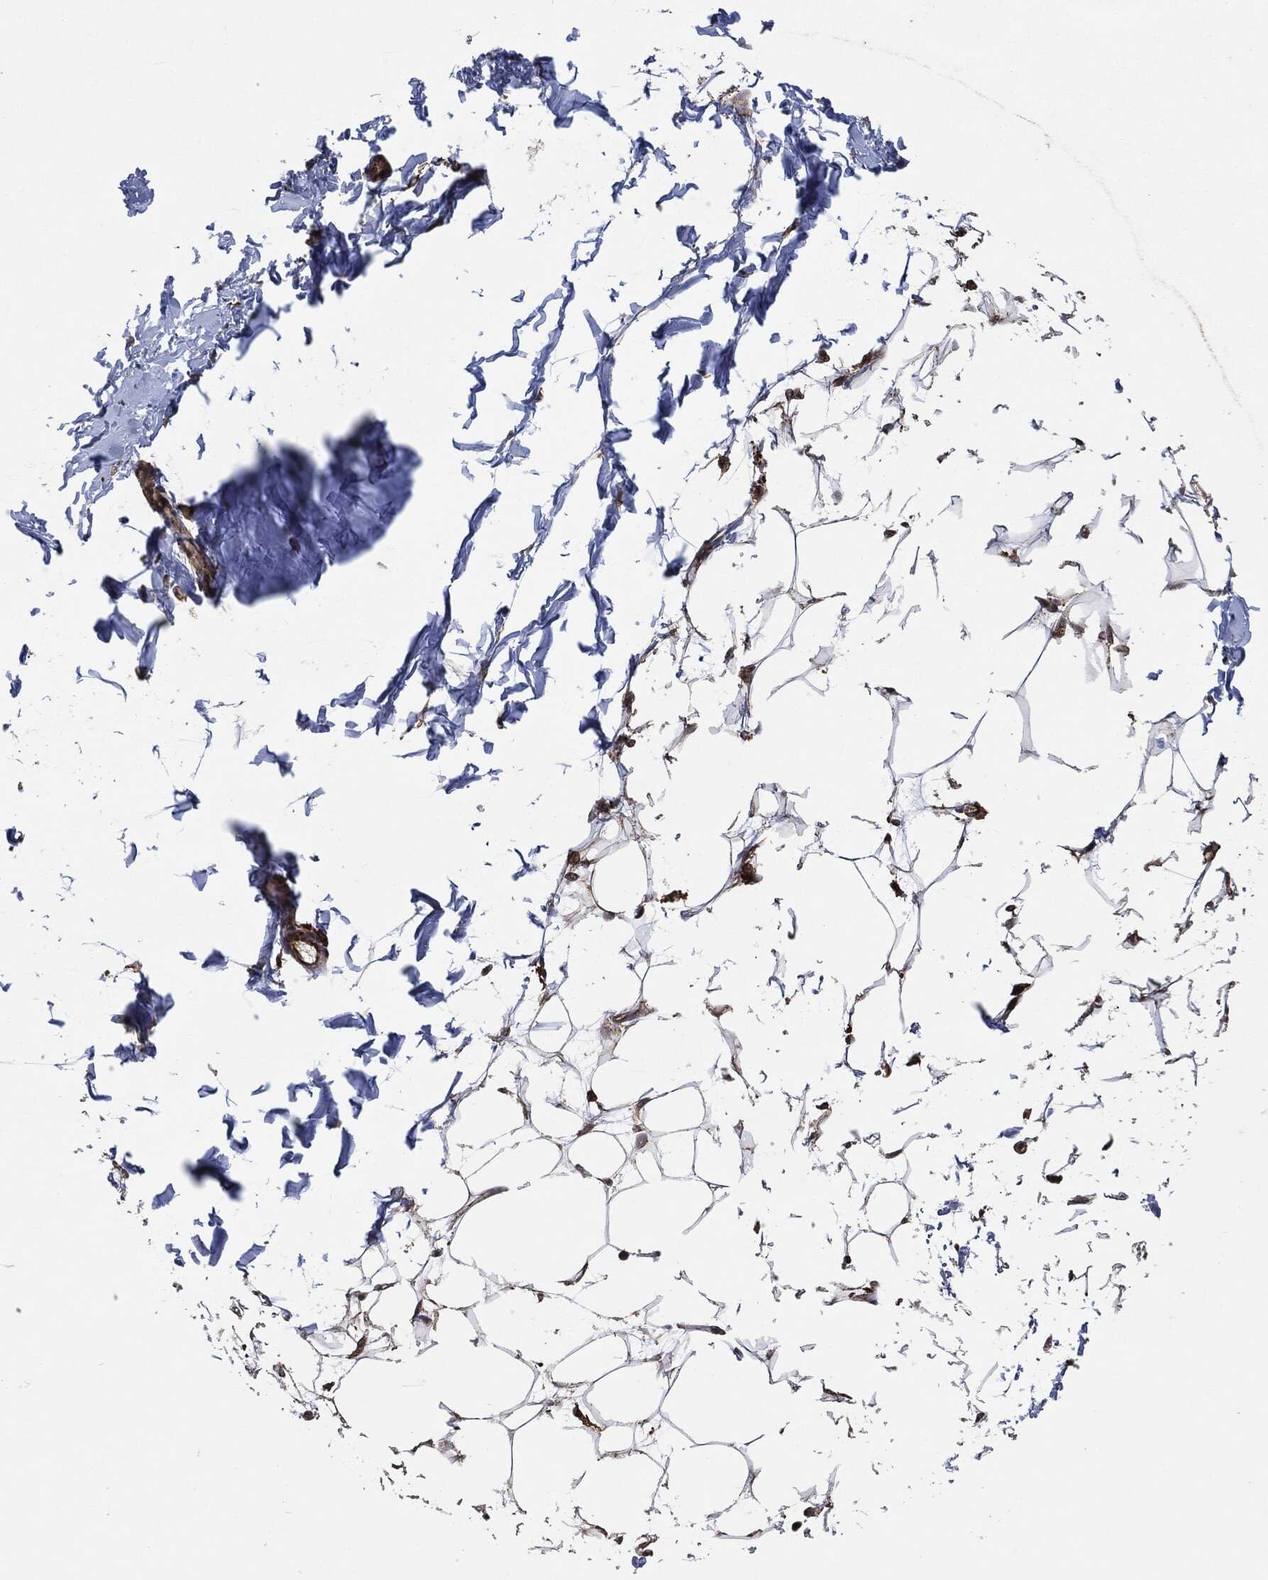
{"staining": {"intensity": "negative", "quantity": "none", "location": "none"}, "tissue": "breast", "cell_type": "Adipocytes", "image_type": "normal", "snomed": [{"axis": "morphology", "description": "Normal tissue, NOS"}, {"axis": "topography", "description": "Breast"}], "caption": "An immunohistochemistry (IHC) histopathology image of benign breast is shown. There is no staining in adipocytes of breast.", "gene": "TPT1", "patient": {"sex": "female", "age": 37}}